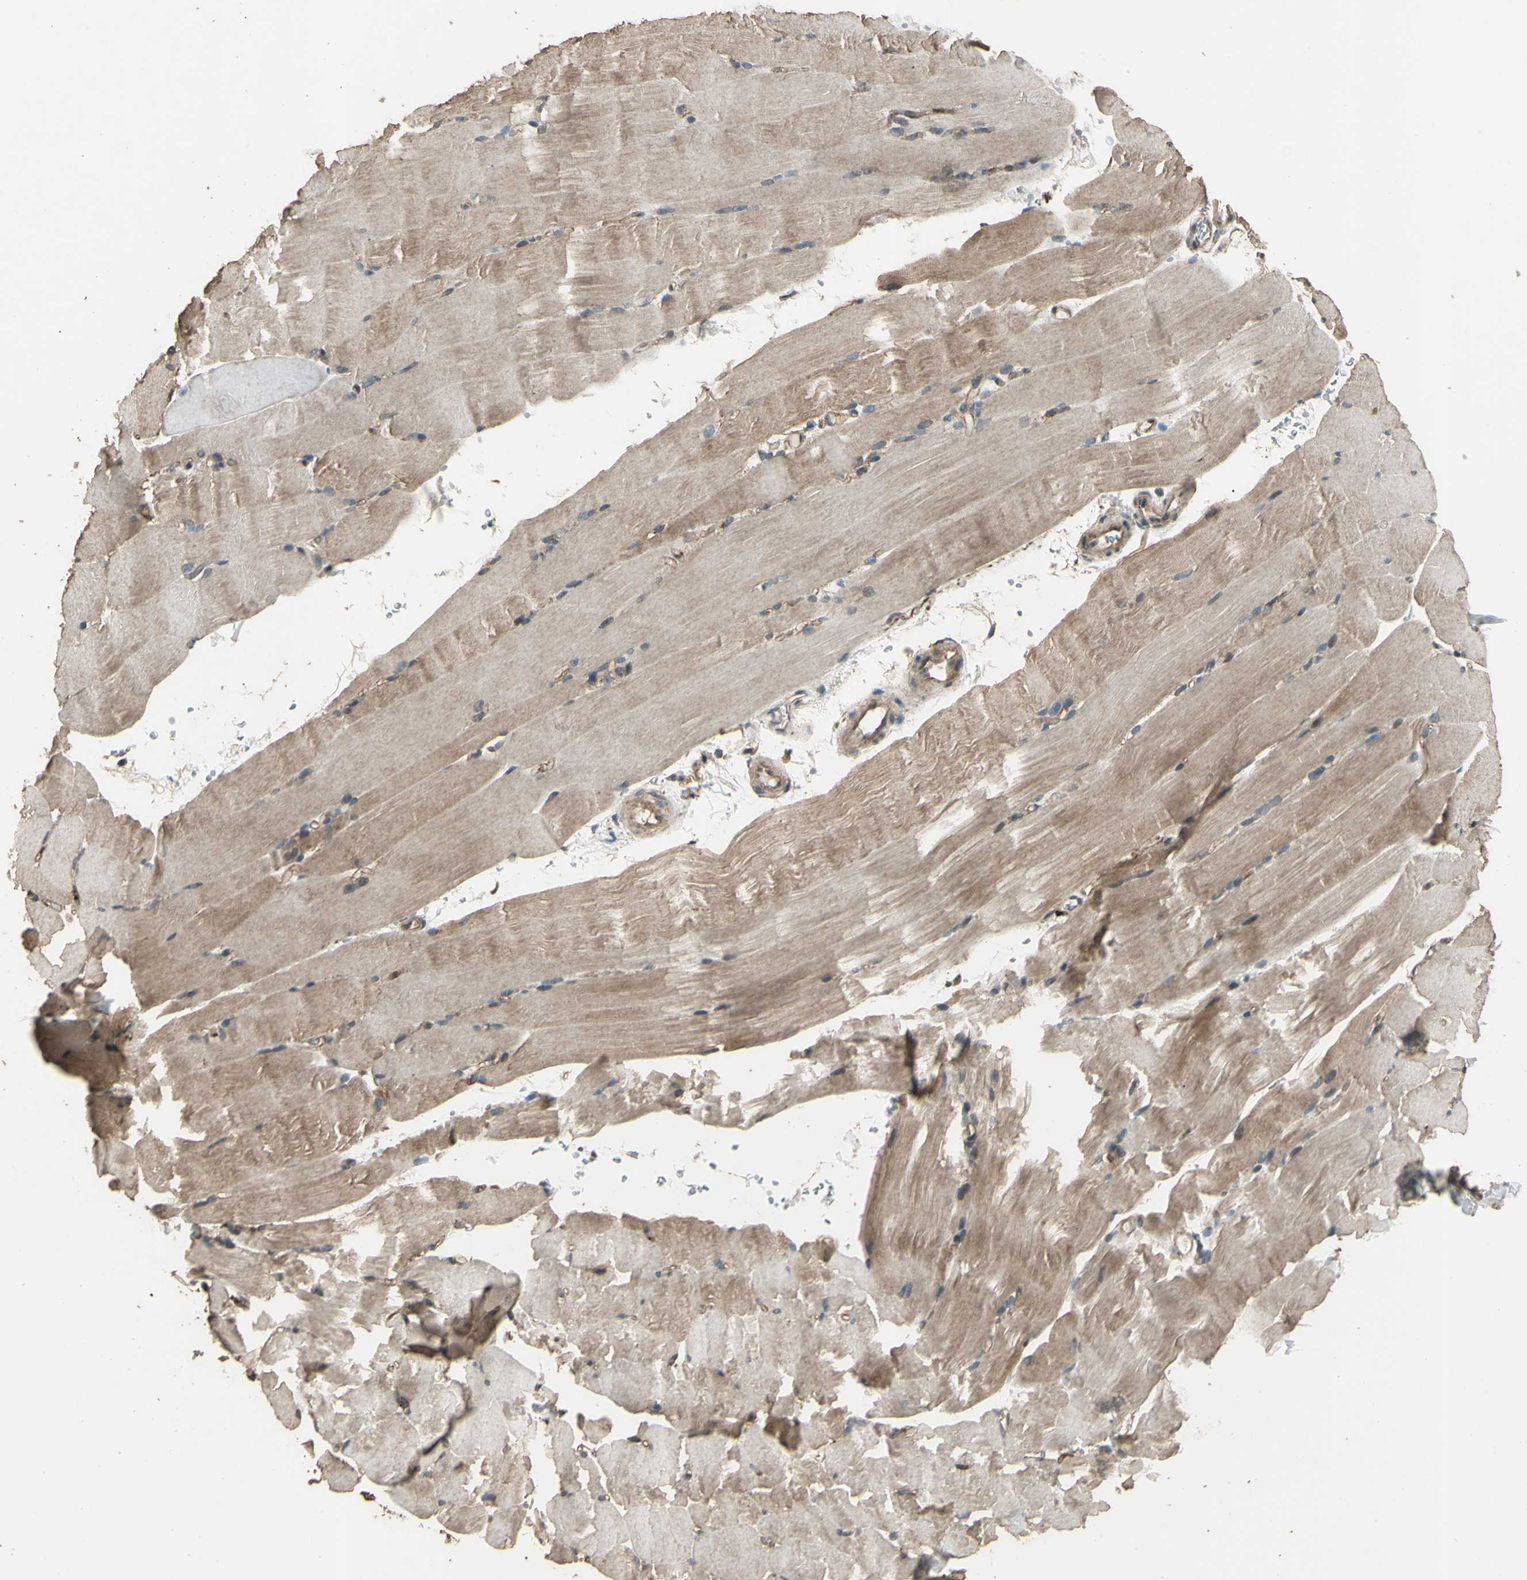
{"staining": {"intensity": "moderate", "quantity": ">75%", "location": "cytoplasmic/membranous"}, "tissue": "skeletal muscle", "cell_type": "Myocytes", "image_type": "normal", "snomed": [{"axis": "morphology", "description": "Normal tissue, NOS"}, {"axis": "topography", "description": "Skeletal muscle"}, {"axis": "topography", "description": "Parathyroid gland"}], "caption": "Myocytes display medium levels of moderate cytoplasmic/membranous positivity in about >75% of cells in benign human skeletal muscle.", "gene": "TSPO", "patient": {"sex": "female", "age": 37}}